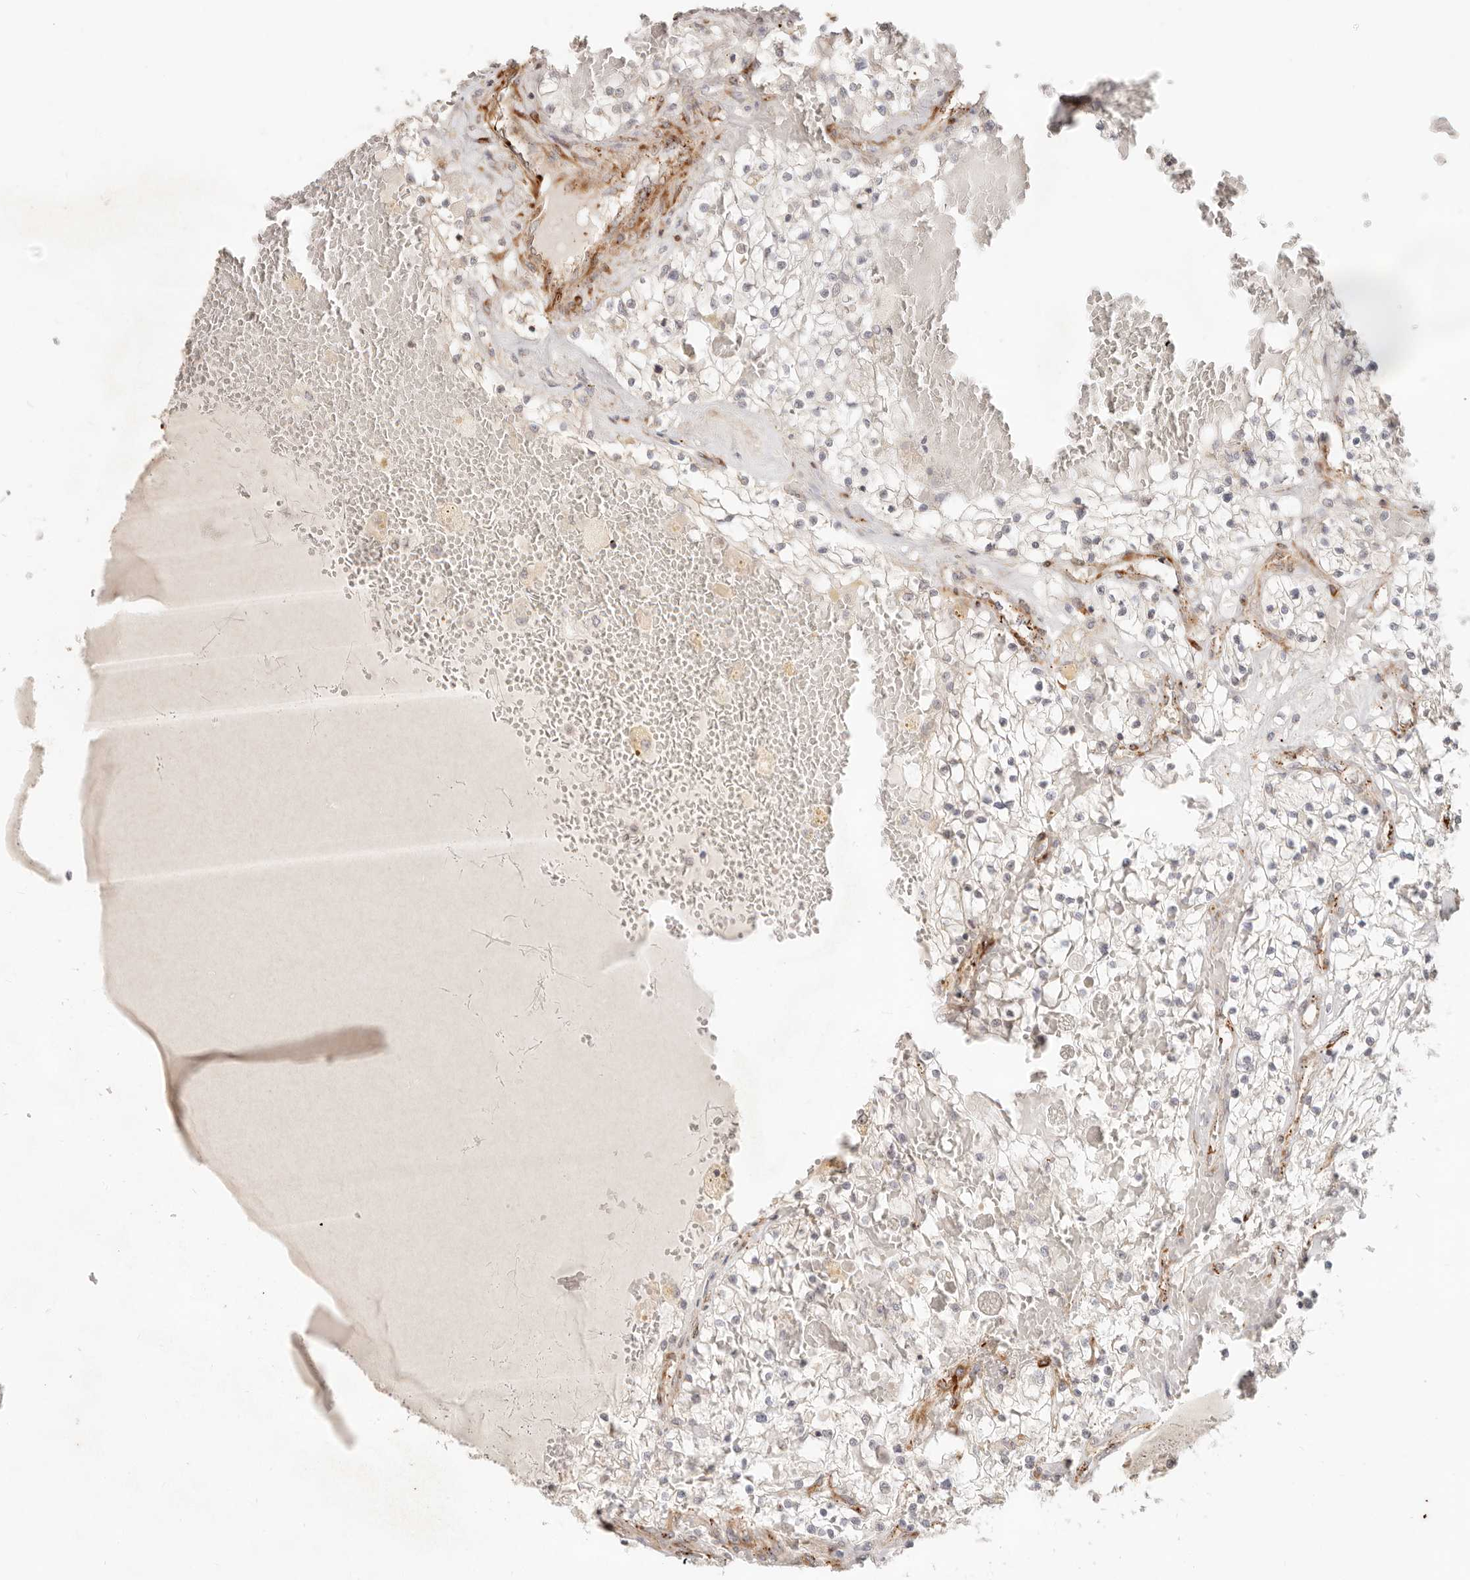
{"staining": {"intensity": "negative", "quantity": "none", "location": "none"}, "tissue": "renal cancer", "cell_type": "Tumor cells", "image_type": "cancer", "snomed": [{"axis": "morphology", "description": "Normal tissue, NOS"}, {"axis": "morphology", "description": "Adenocarcinoma, NOS"}, {"axis": "topography", "description": "Kidney"}], "caption": "DAB immunohistochemical staining of adenocarcinoma (renal) shows no significant staining in tumor cells.", "gene": "SASS6", "patient": {"sex": "male", "age": 68}}